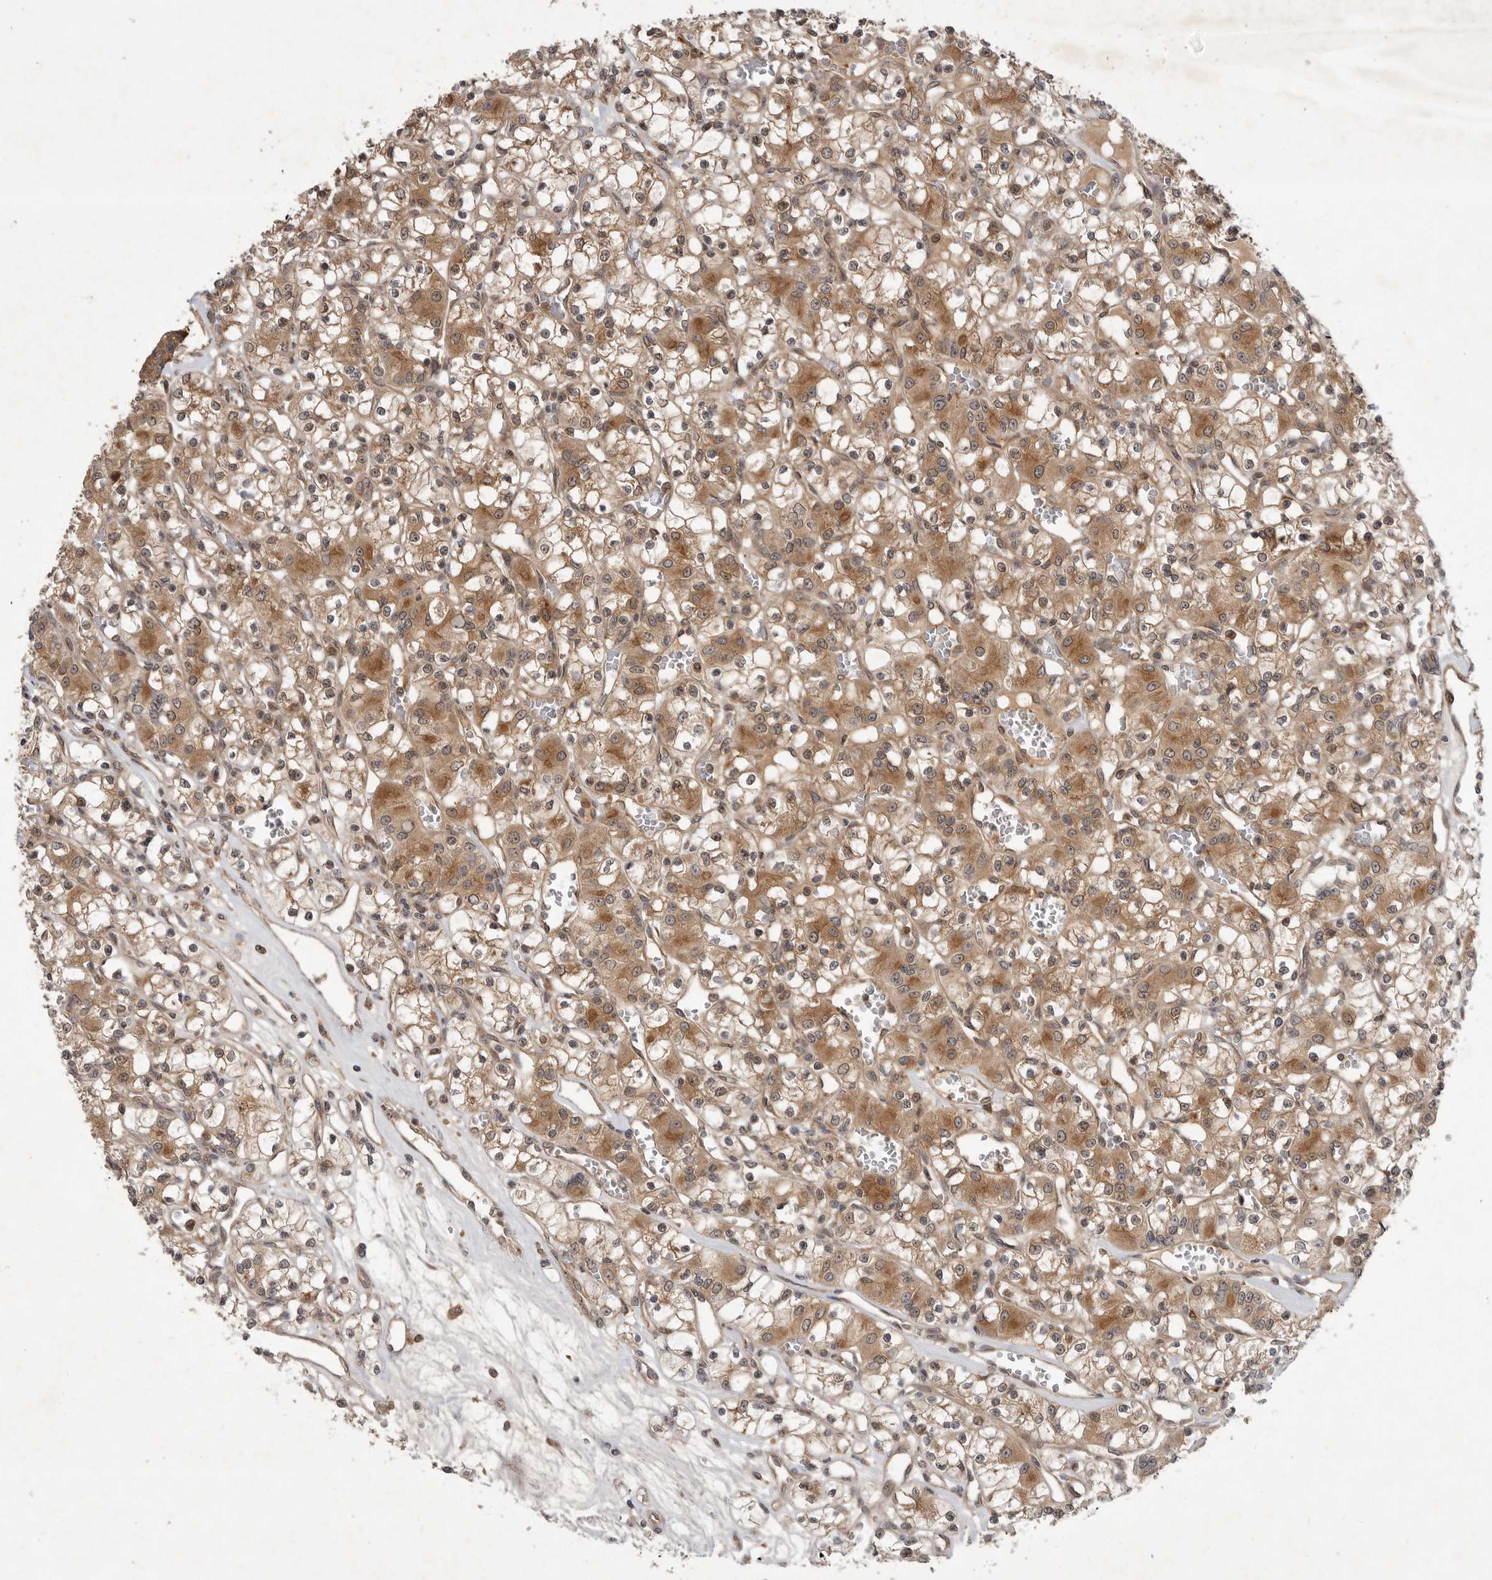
{"staining": {"intensity": "moderate", "quantity": ">75%", "location": "cytoplasmic/membranous,nuclear"}, "tissue": "renal cancer", "cell_type": "Tumor cells", "image_type": "cancer", "snomed": [{"axis": "morphology", "description": "Adenocarcinoma, NOS"}, {"axis": "topography", "description": "Kidney"}], "caption": "Brown immunohistochemical staining in human renal adenocarcinoma exhibits moderate cytoplasmic/membranous and nuclear staining in approximately >75% of tumor cells.", "gene": "OSBPL9", "patient": {"sex": "female", "age": 59}}